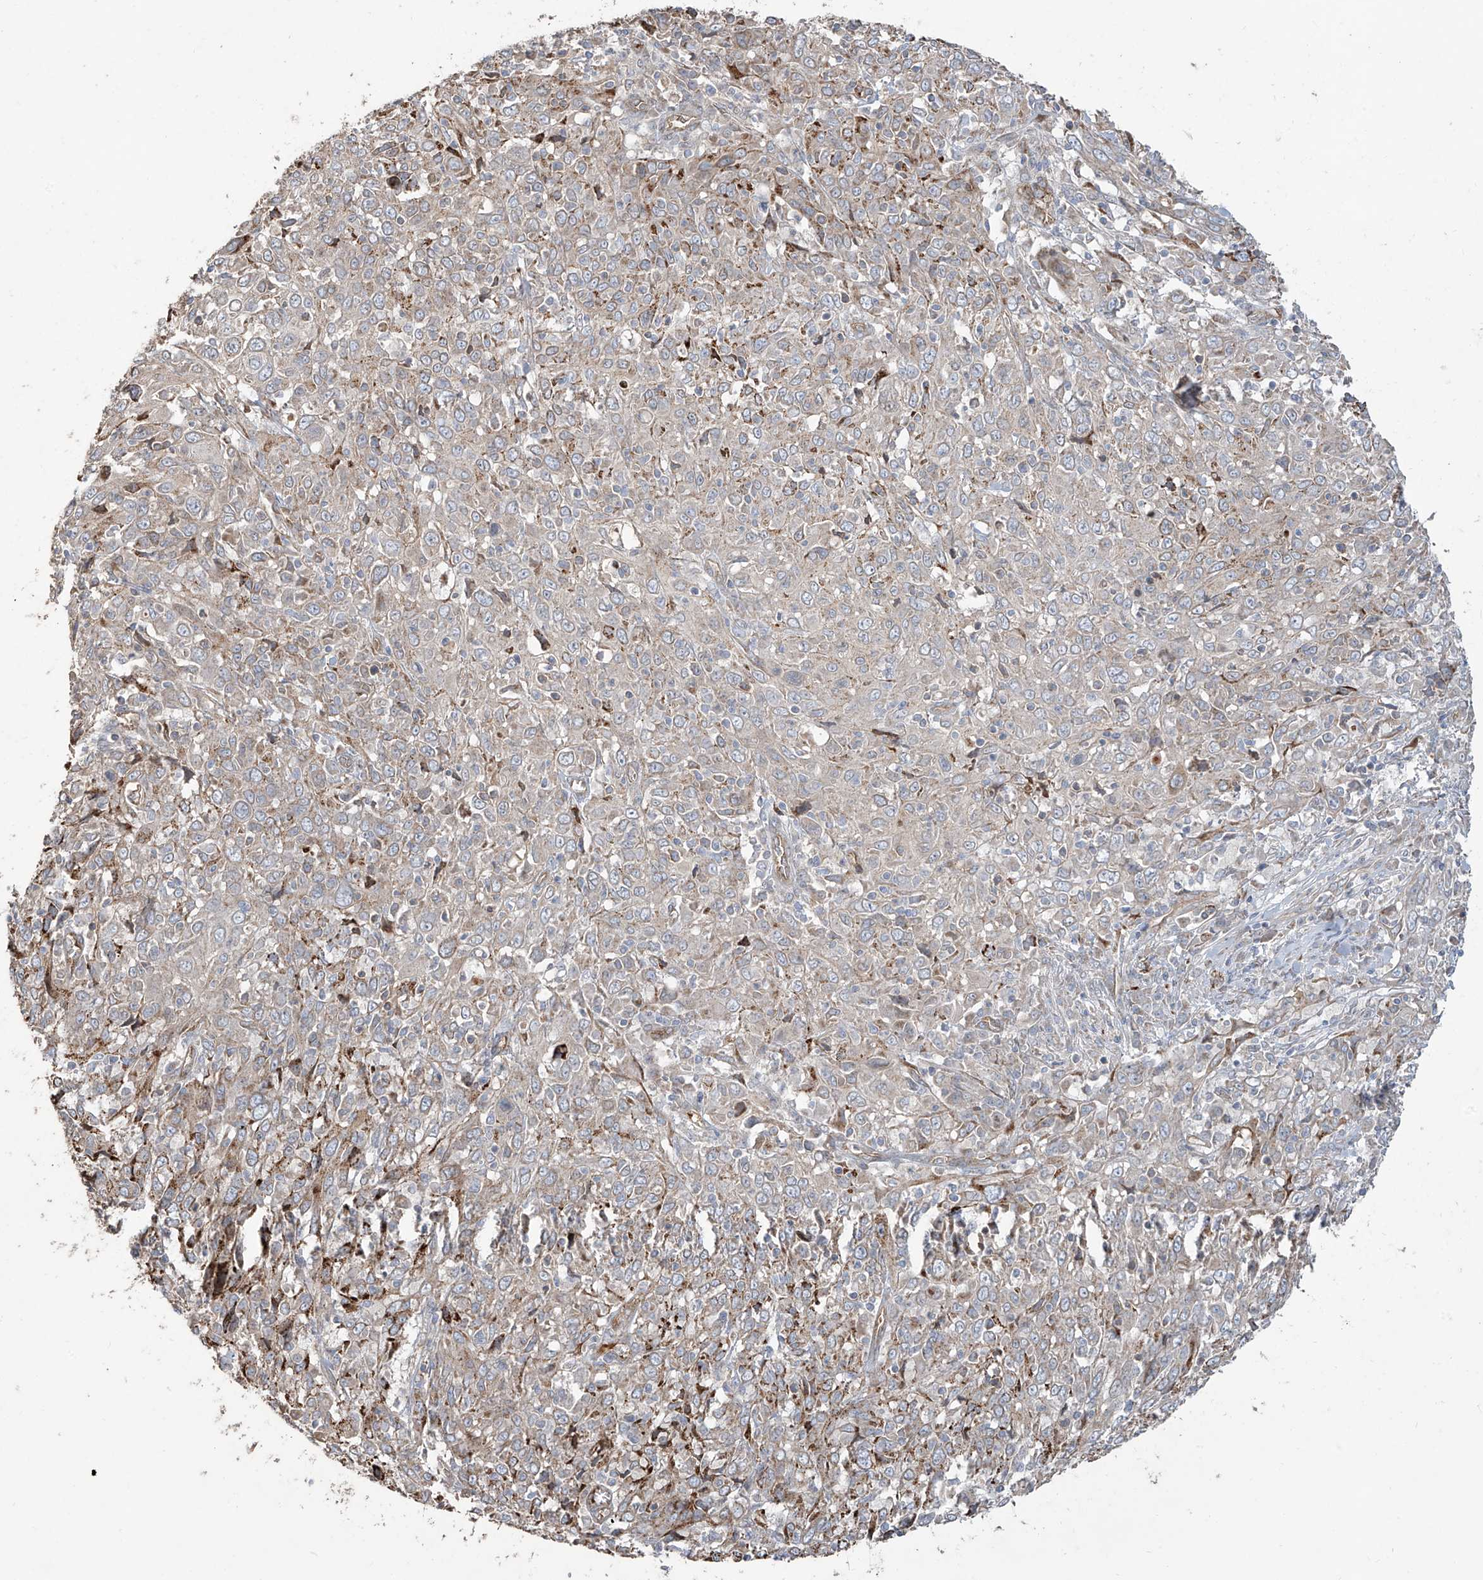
{"staining": {"intensity": "weak", "quantity": "<25%", "location": "cytoplasmic/membranous"}, "tissue": "cervical cancer", "cell_type": "Tumor cells", "image_type": "cancer", "snomed": [{"axis": "morphology", "description": "Squamous cell carcinoma, NOS"}, {"axis": "topography", "description": "Cervix"}], "caption": "Photomicrograph shows no protein expression in tumor cells of cervical squamous cell carcinoma tissue. Brightfield microscopy of IHC stained with DAB (brown) and hematoxylin (blue), captured at high magnification.", "gene": "ABTB1", "patient": {"sex": "female", "age": 46}}